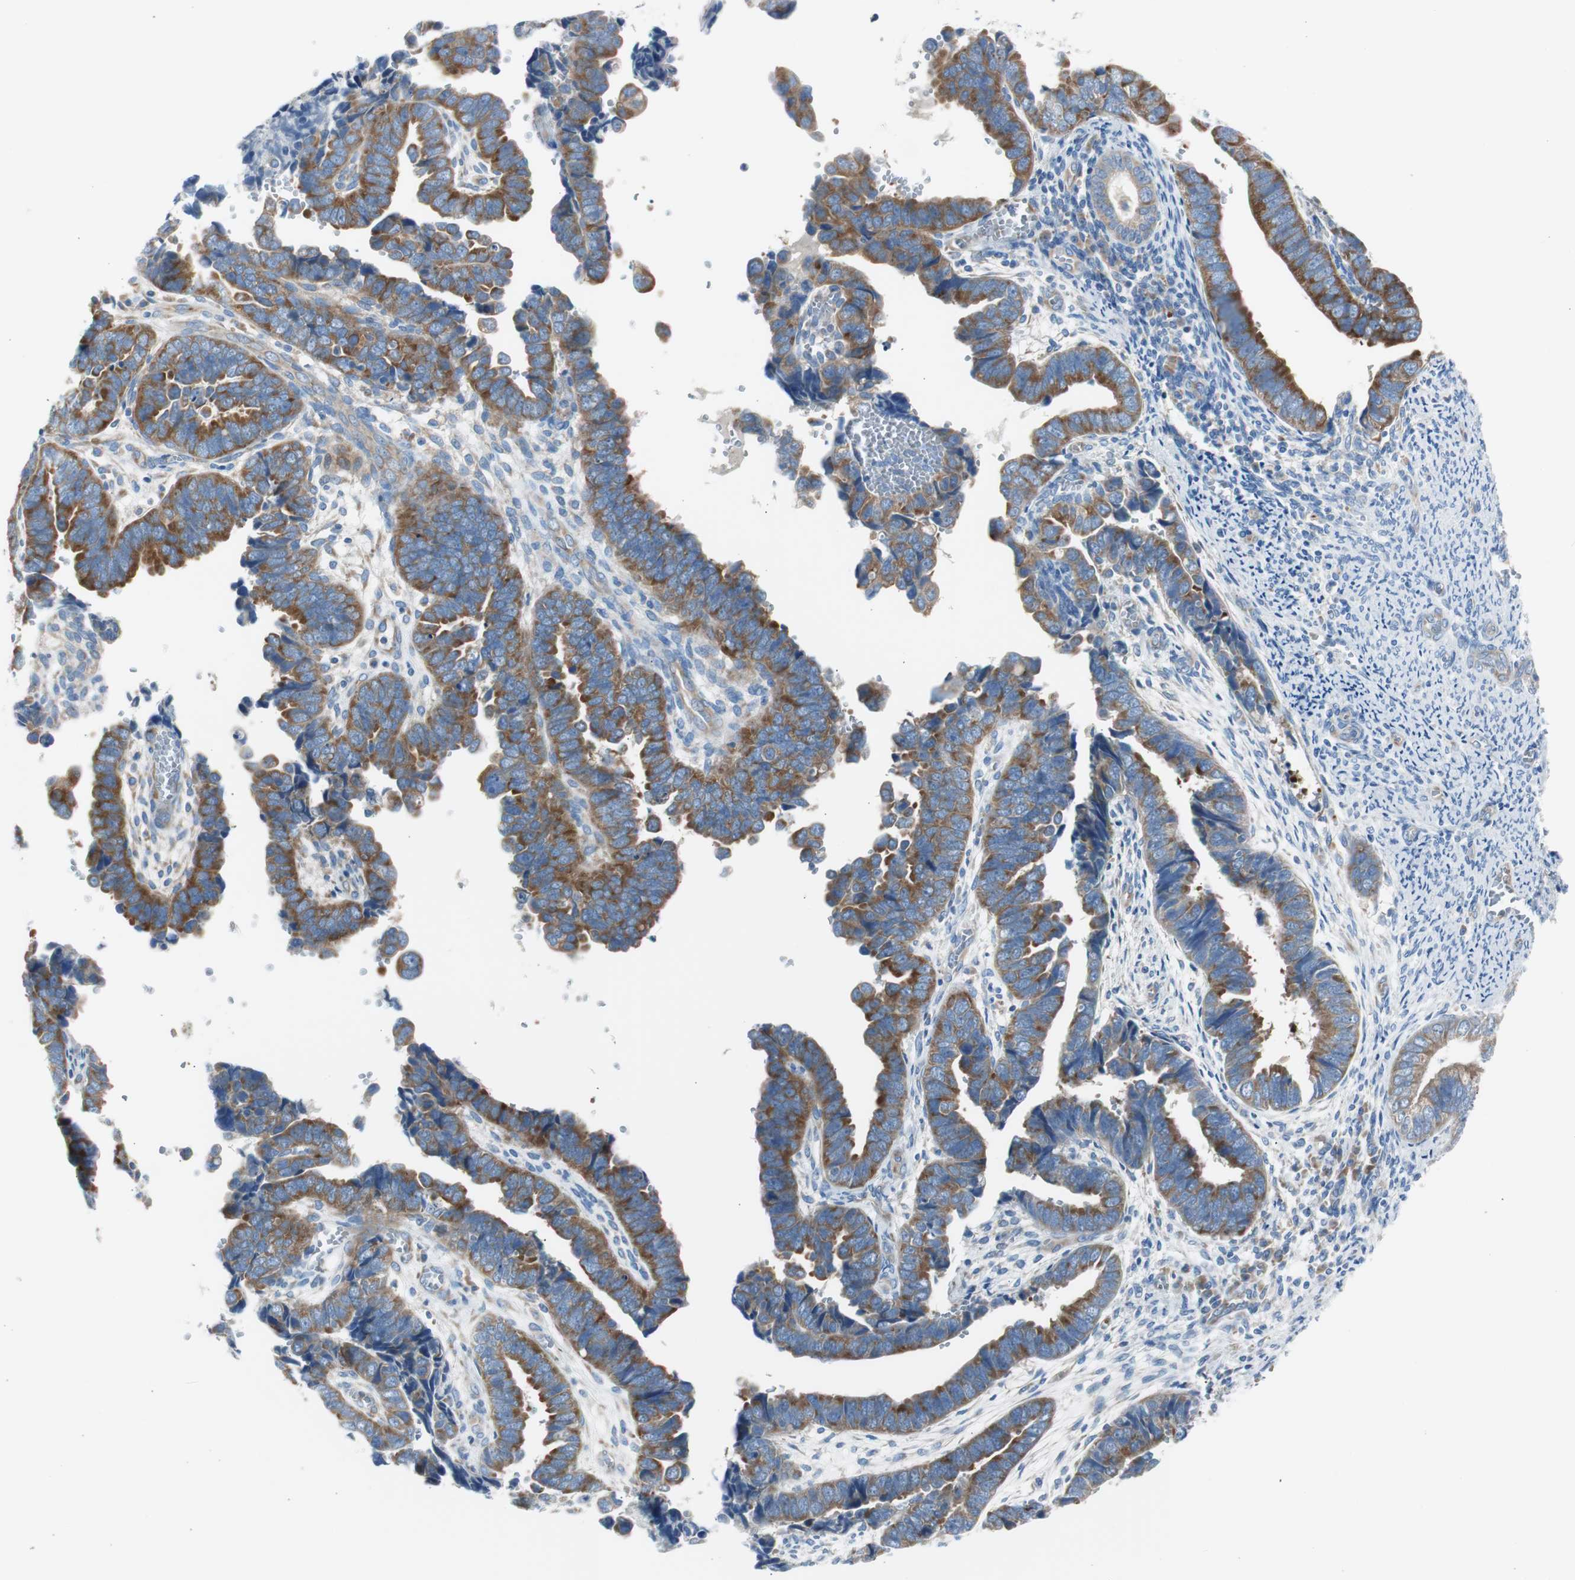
{"staining": {"intensity": "strong", "quantity": ">75%", "location": "cytoplasmic/membranous"}, "tissue": "endometrial cancer", "cell_type": "Tumor cells", "image_type": "cancer", "snomed": [{"axis": "morphology", "description": "Adenocarcinoma, NOS"}, {"axis": "topography", "description": "Endometrium"}], "caption": "An image of endometrial adenocarcinoma stained for a protein displays strong cytoplasmic/membranous brown staining in tumor cells.", "gene": "RPS12", "patient": {"sex": "female", "age": 75}}